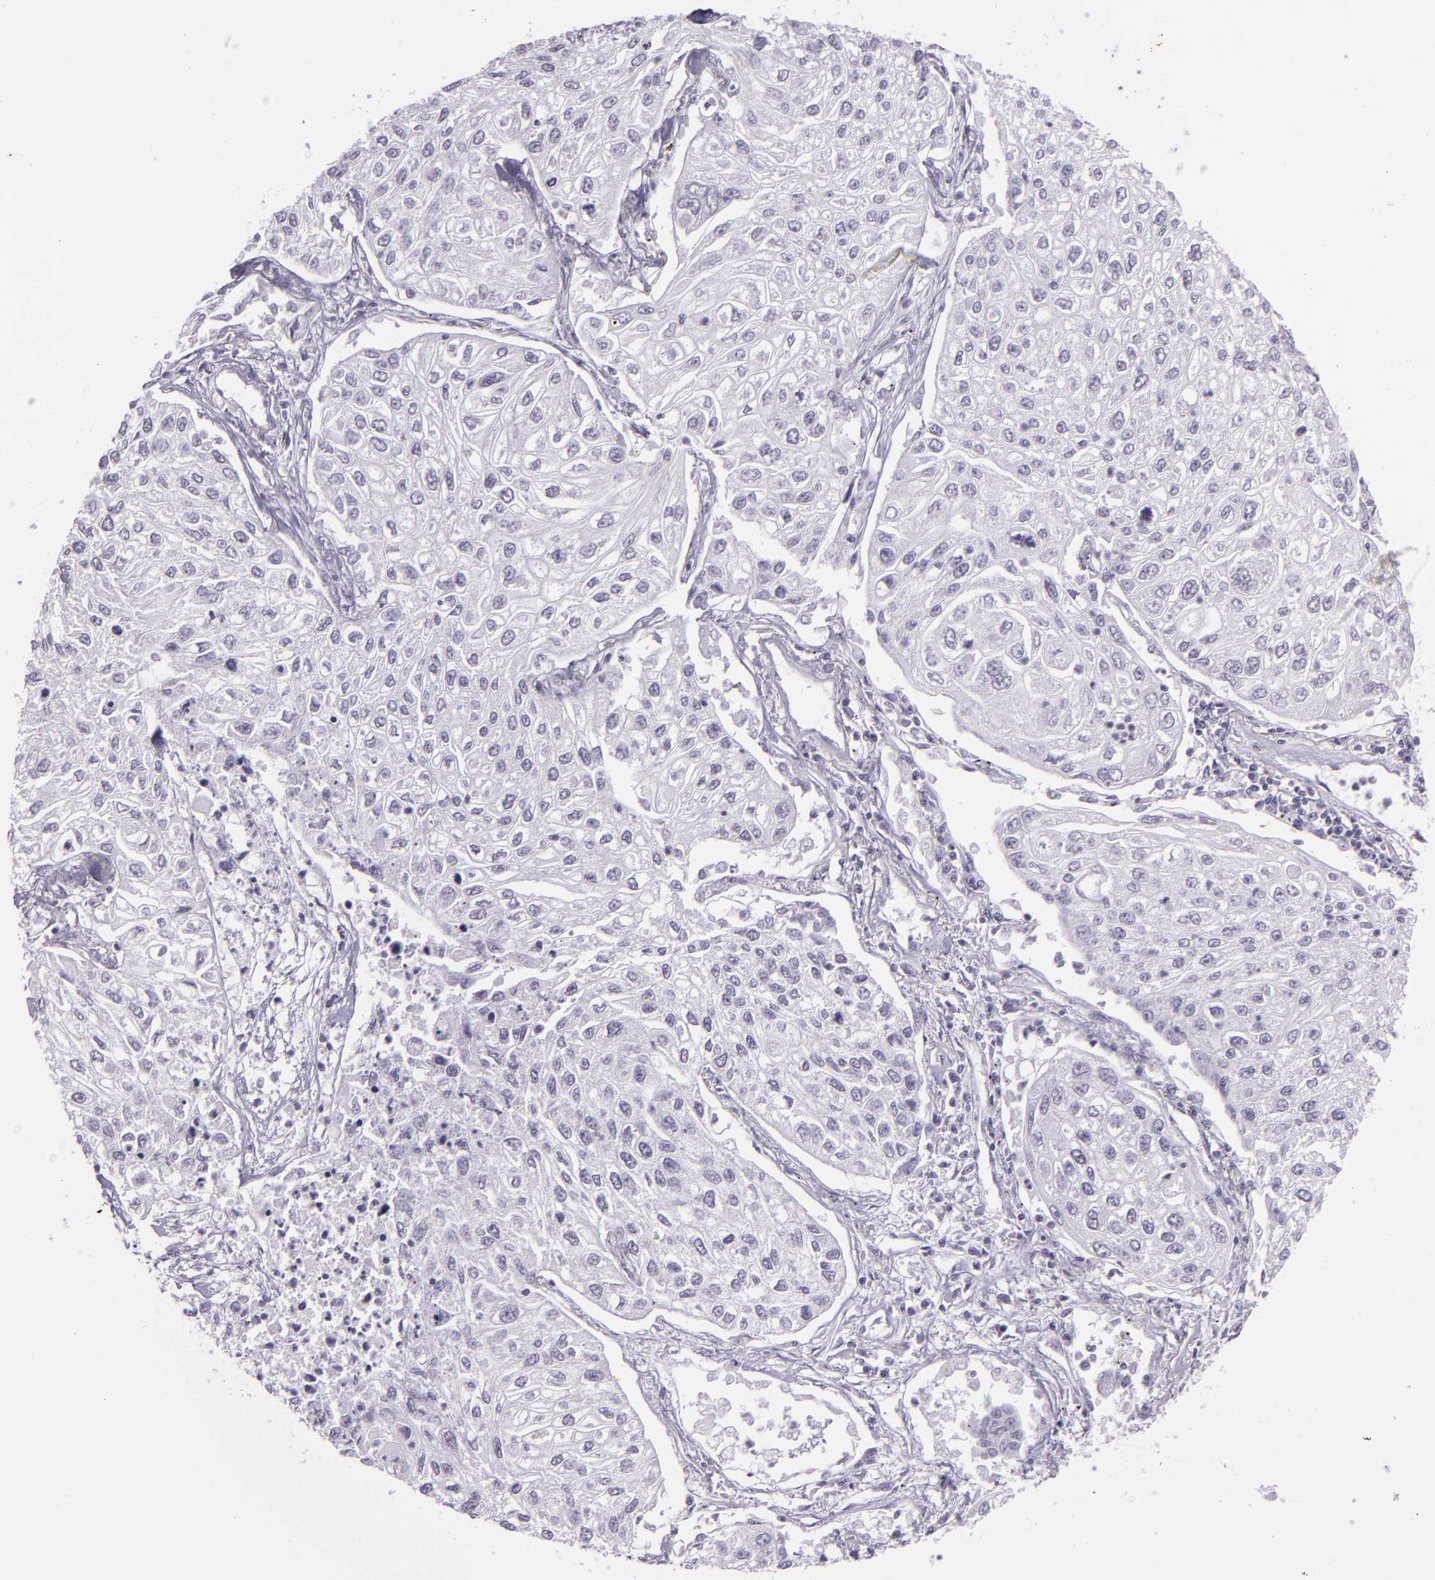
{"staining": {"intensity": "negative", "quantity": "none", "location": "none"}, "tissue": "lung cancer", "cell_type": "Tumor cells", "image_type": "cancer", "snomed": [{"axis": "morphology", "description": "Squamous cell carcinoma, NOS"}, {"axis": "topography", "description": "Lung"}], "caption": "Tumor cells are negative for brown protein staining in squamous cell carcinoma (lung). (DAB IHC with hematoxylin counter stain).", "gene": "MUC6", "patient": {"sex": "male", "age": 75}}